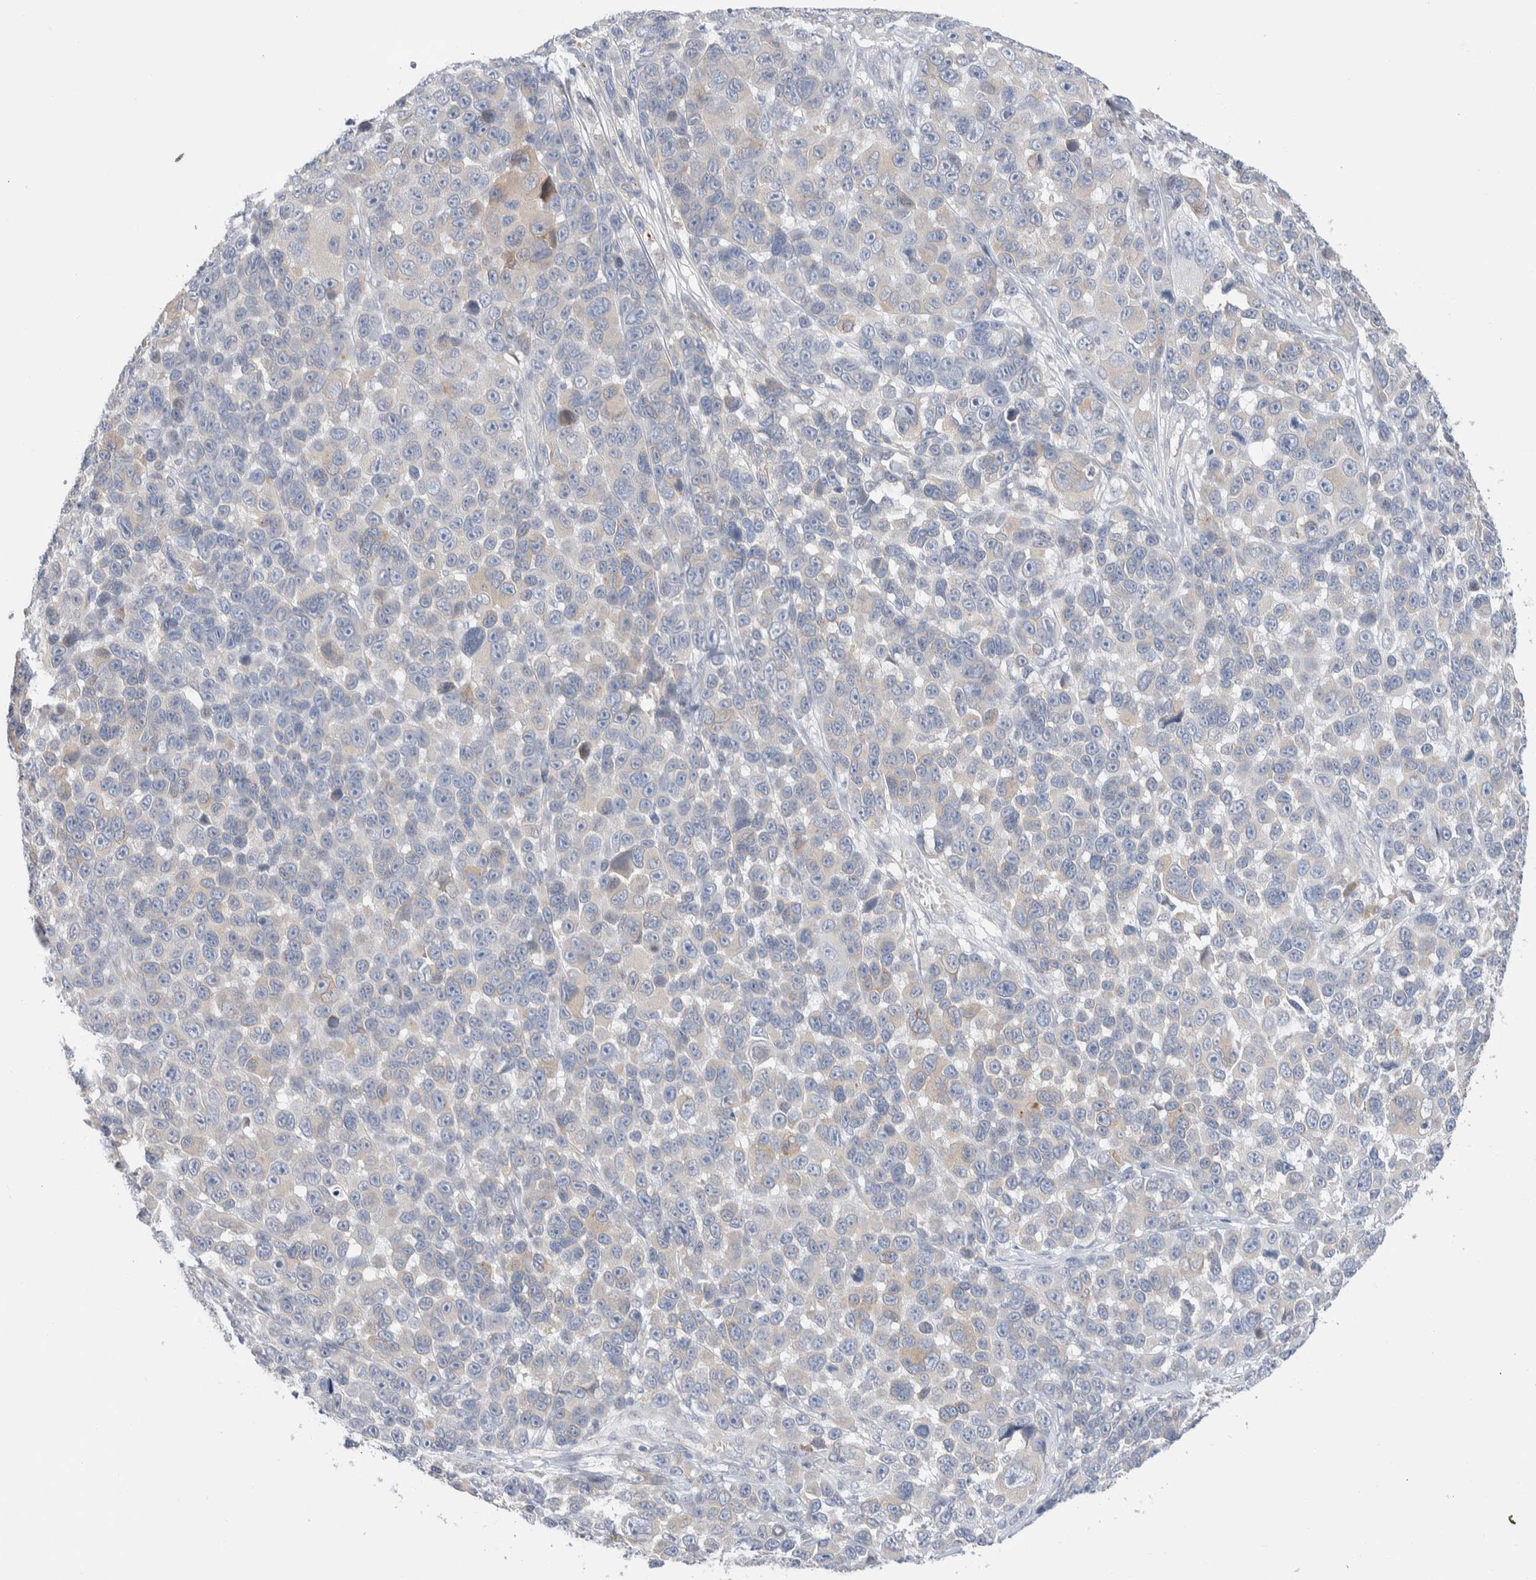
{"staining": {"intensity": "weak", "quantity": "<25%", "location": "cytoplasmic/membranous"}, "tissue": "melanoma", "cell_type": "Tumor cells", "image_type": "cancer", "snomed": [{"axis": "morphology", "description": "Malignant melanoma, NOS"}, {"axis": "topography", "description": "Skin"}], "caption": "Immunohistochemistry photomicrograph of human melanoma stained for a protein (brown), which reveals no staining in tumor cells. Brightfield microscopy of IHC stained with DAB (3,3'-diaminobenzidine) (brown) and hematoxylin (blue), captured at high magnification.", "gene": "RUSF1", "patient": {"sex": "male", "age": 53}}